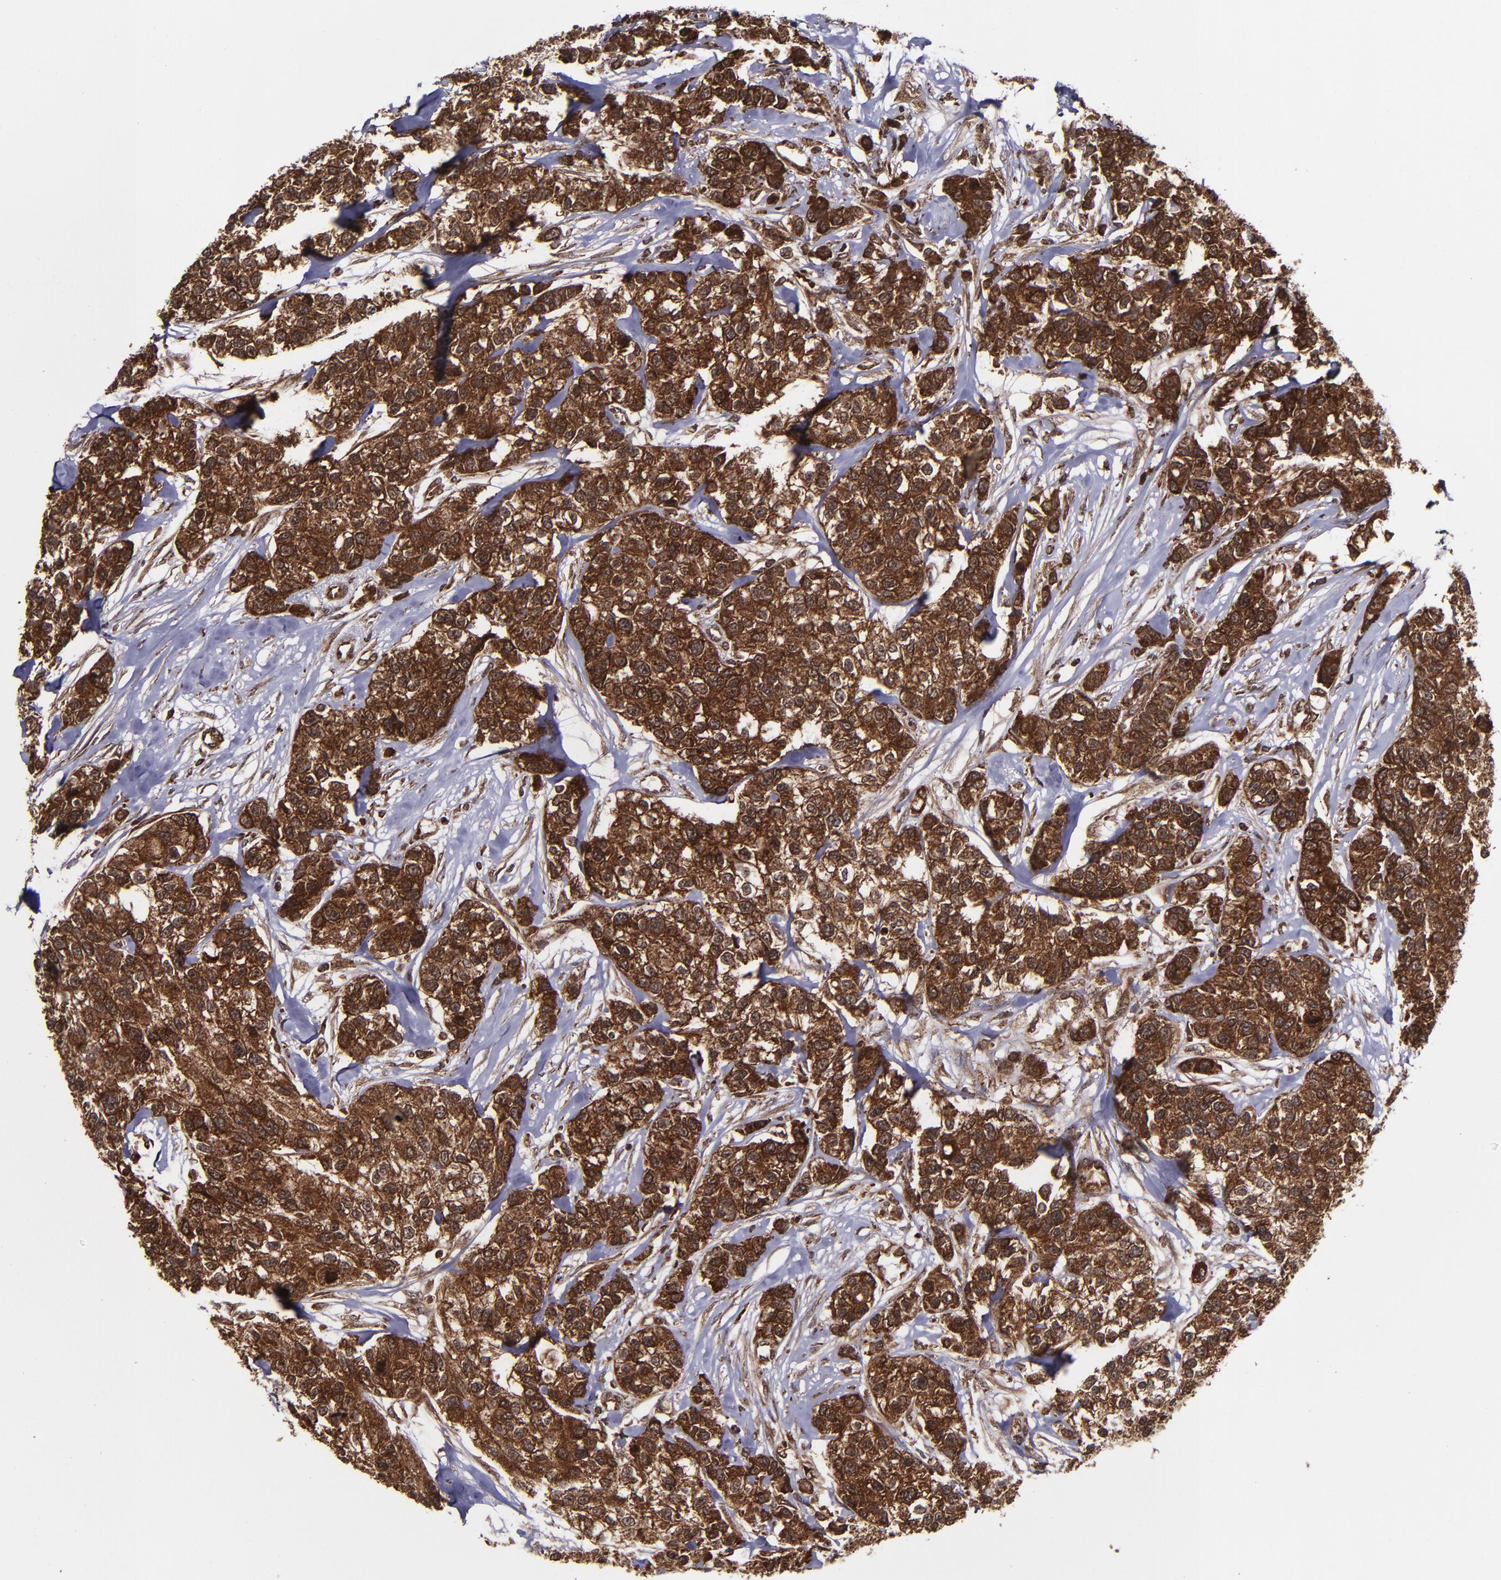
{"staining": {"intensity": "strong", "quantity": ">75%", "location": "cytoplasmic/membranous,nuclear"}, "tissue": "breast cancer", "cell_type": "Tumor cells", "image_type": "cancer", "snomed": [{"axis": "morphology", "description": "Duct carcinoma"}, {"axis": "topography", "description": "Breast"}], "caption": "An image of human breast cancer stained for a protein reveals strong cytoplasmic/membranous and nuclear brown staining in tumor cells.", "gene": "EIF4ENIF1", "patient": {"sex": "female", "age": 51}}